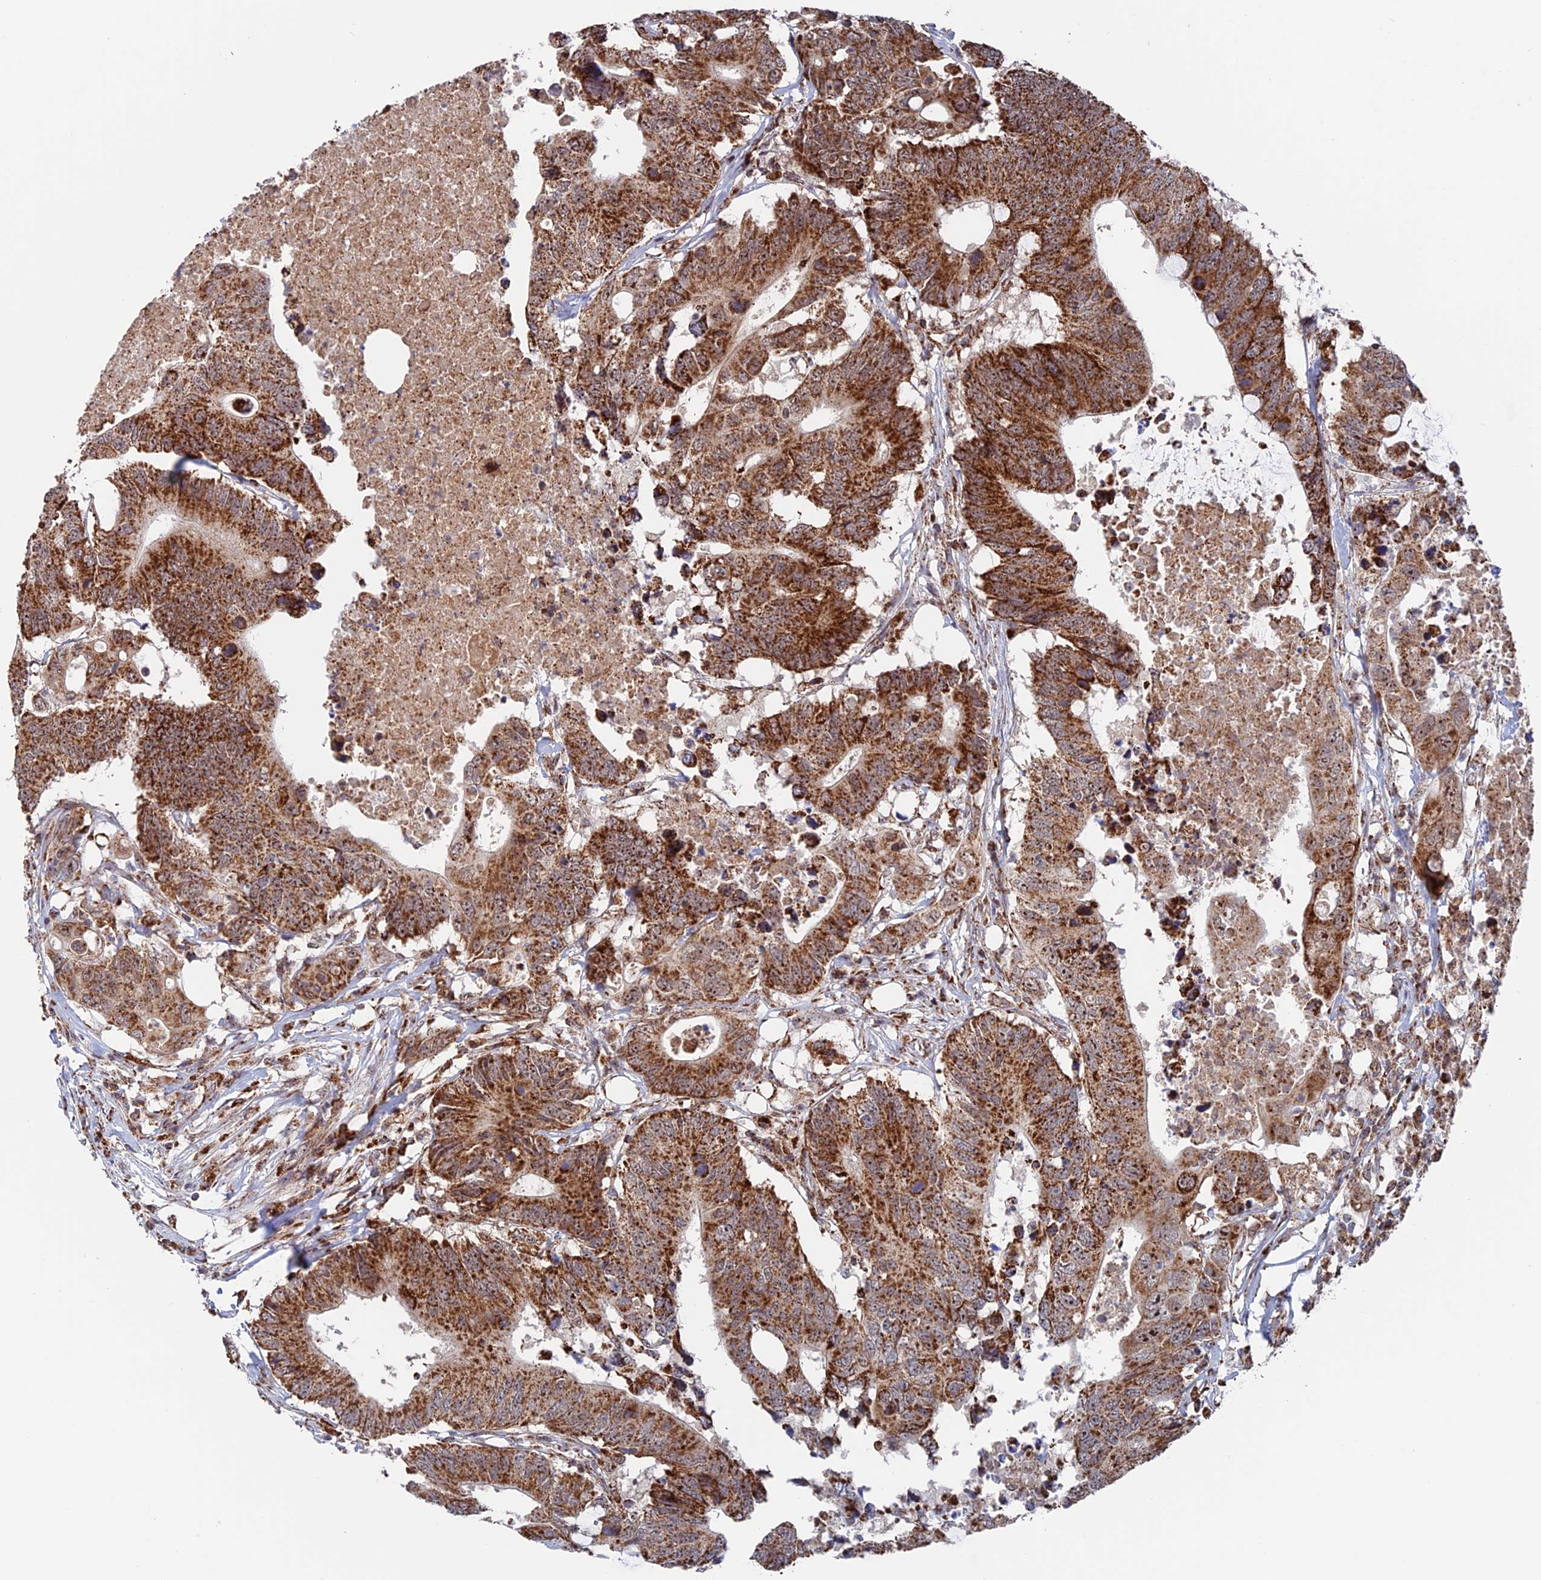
{"staining": {"intensity": "moderate", "quantity": ">75%", "location": "cytoplasmic/membranous"}, "tissue": "colorectal cancer", "cell_type": "Tumor cells", "image_type": "cancer", "snomed": [{"axis": "morphology", "description": "Adenocarcinoma, NOS"}, {"axis": "topography", "description": "Colon"}], "caption": "Protein expression analysis of human colorectal adenocarcinoma reveals moderate cytoplasmic/membranous positivity in about >75% of tumor cells.", "gene": "DTYMK", "patient": {"sex": "male", "age": 71}}